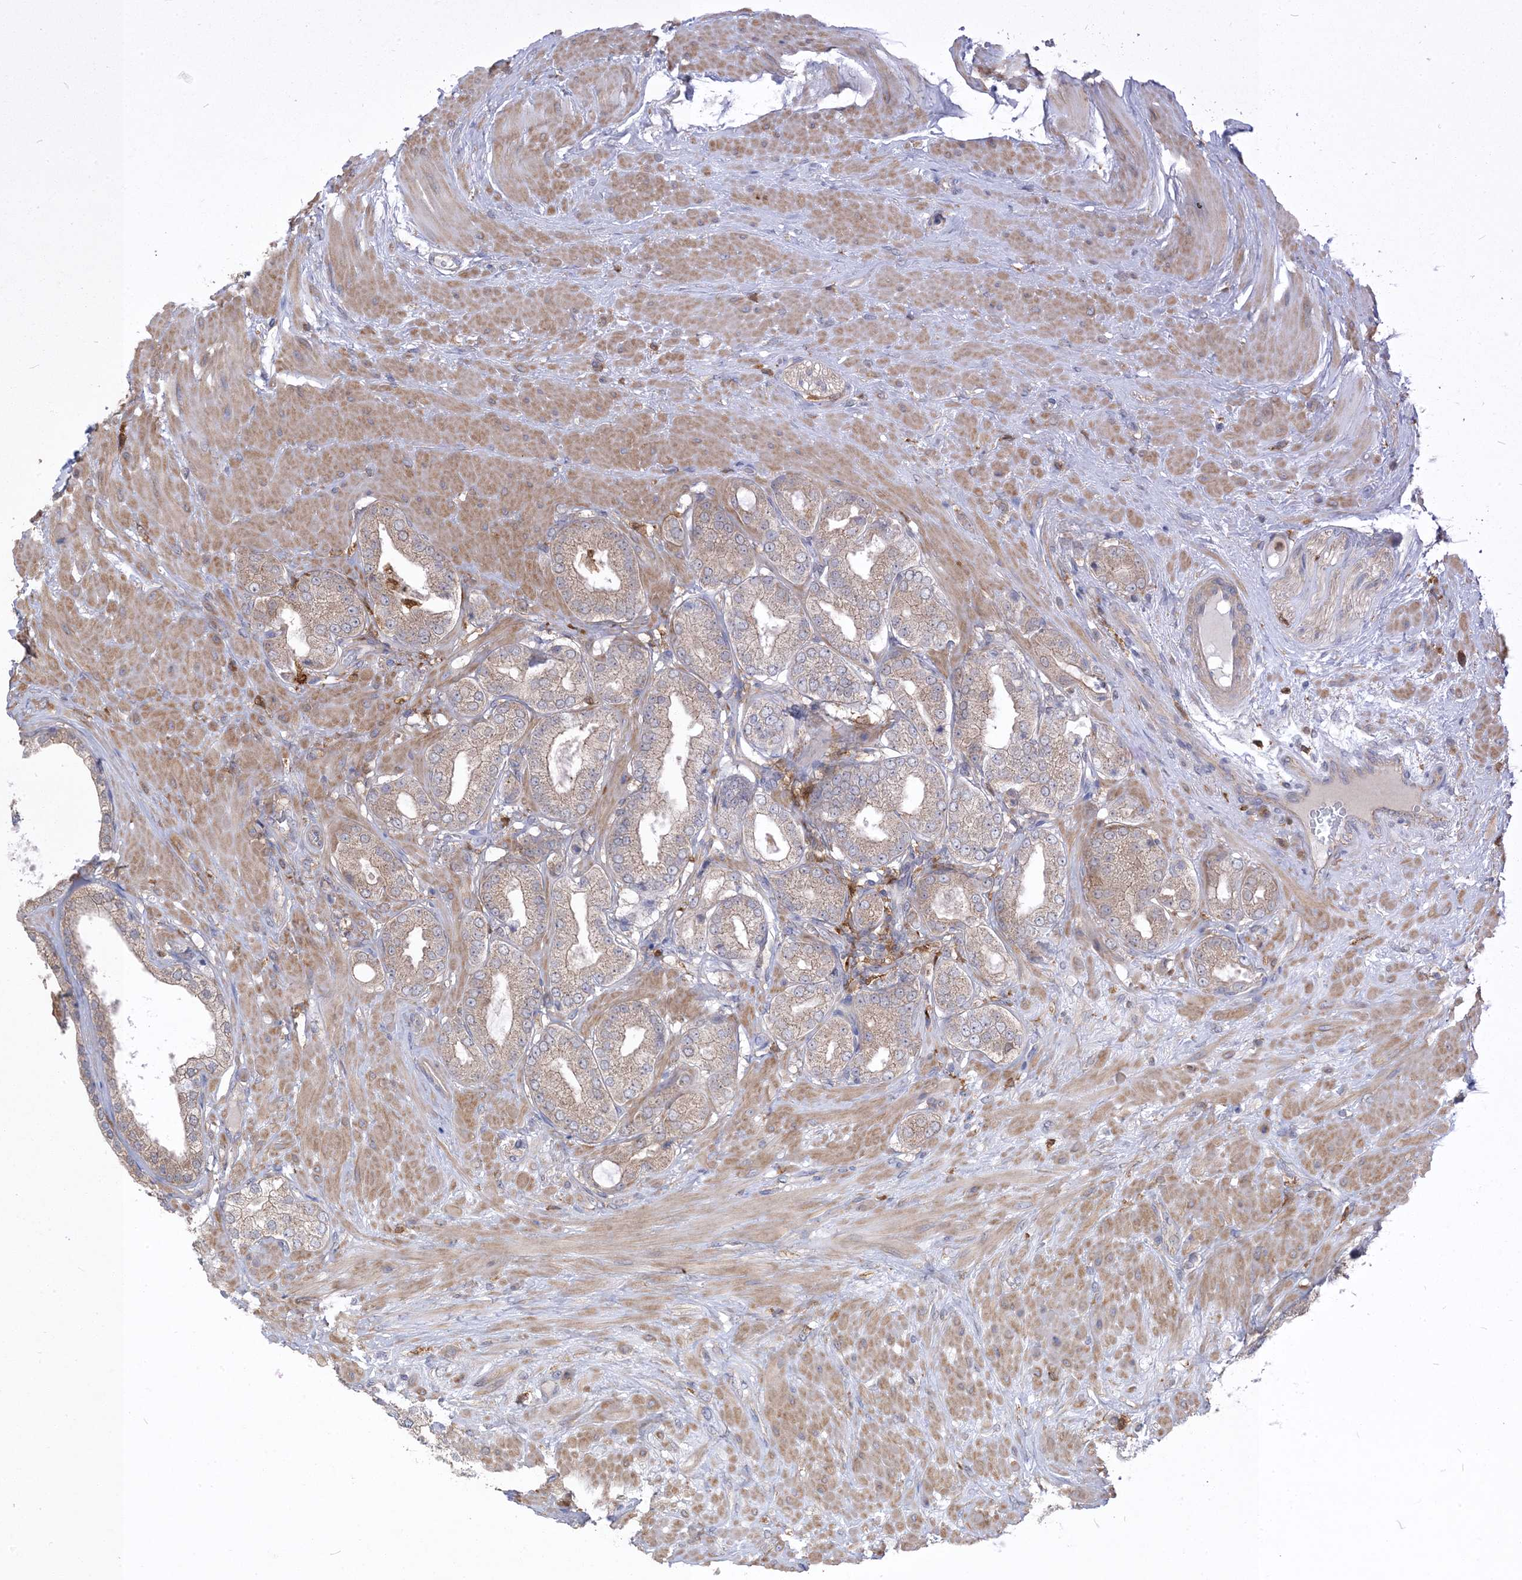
{"staining": {"intensity": "weak", "quantity": "25%-75%", "location": "cytoplasmic/membranous"}, "tissue": "prostate cancer", "cell_type": "Tumor cells", "image_type": "cancer", "snomed": [{"axis": "morphology", "description": "Adenocarcinoma, Low grade"}, {"axis": "topography", "description": "Prostate"}], "caption": "A brown stain labels weak cytoplasmic/membranous positivity of a protein in human adenocarcinoma (low-grade) (prostate) tumor cells. (DAB = brown stain, brightfield microscopy at high magnification).", "gene": "NAGK", "patient": {"sex": "male", "age": 63}}